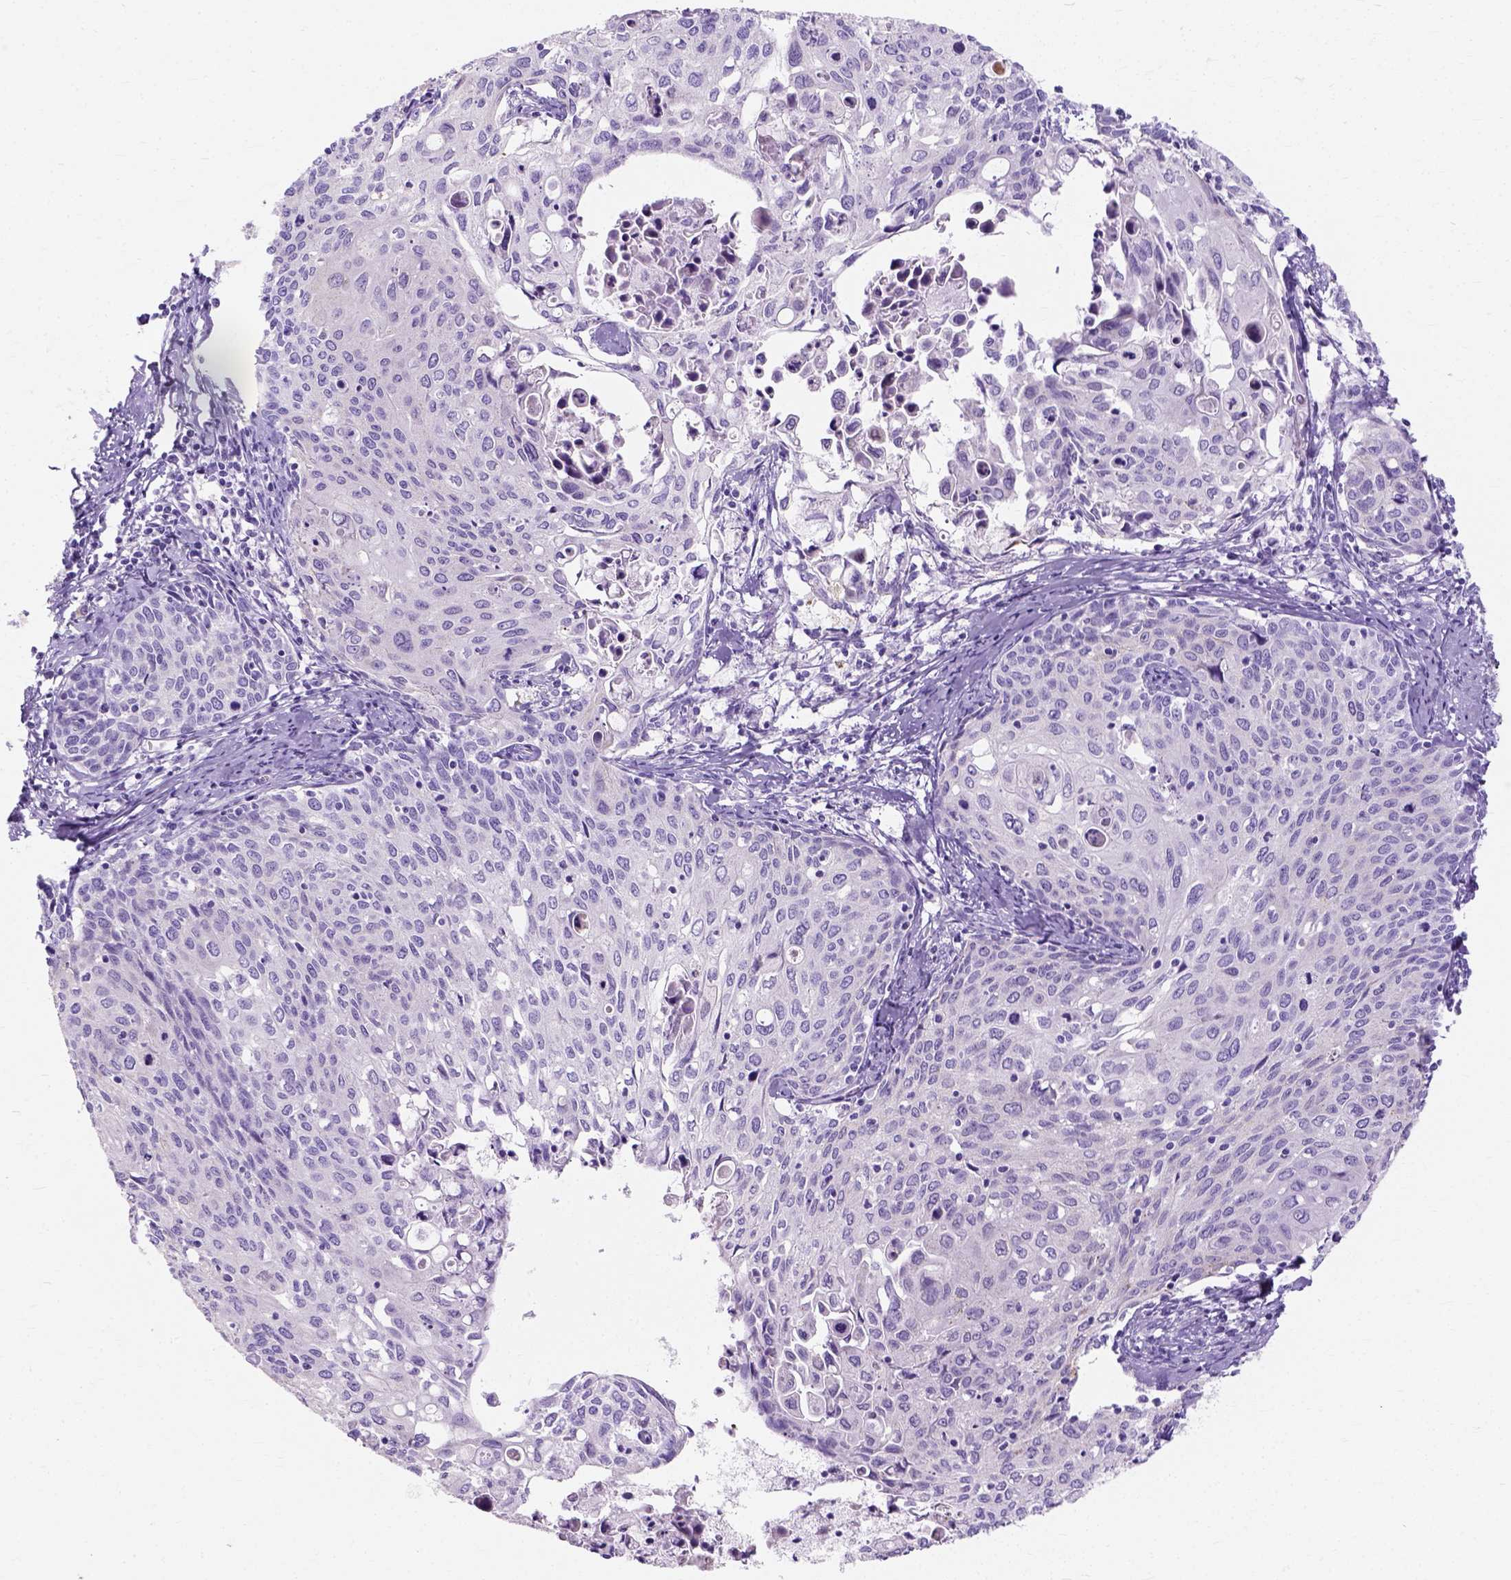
{"staining": {"intensity": "negative", "quantity": "none", "location": "none"}, "tissue": "cervical cancer", "cell_type": "Tumor cells", "image_type": "cancer", "snomed": [{"axis": "morphology", "description": "Squamous cell carcinoma, NOS"}, {"axis": "topography", "description": "Cervix"}], "caption": "High magnification brightfield microscopy of cervical squamous cell carcinoma stained with DAB (3,3'-diaminobenzidine) (brown) and counterstained with hematoxylin (blue): tumor cells show no significant positivity. The staining was performed using DAB to visualize the protein expression in brown, while the nuclei were stained in blue with hematoxylin (Magnification: 20x).", "gene": "MYH15", "patient": {"sex": "female", "age": 62}}